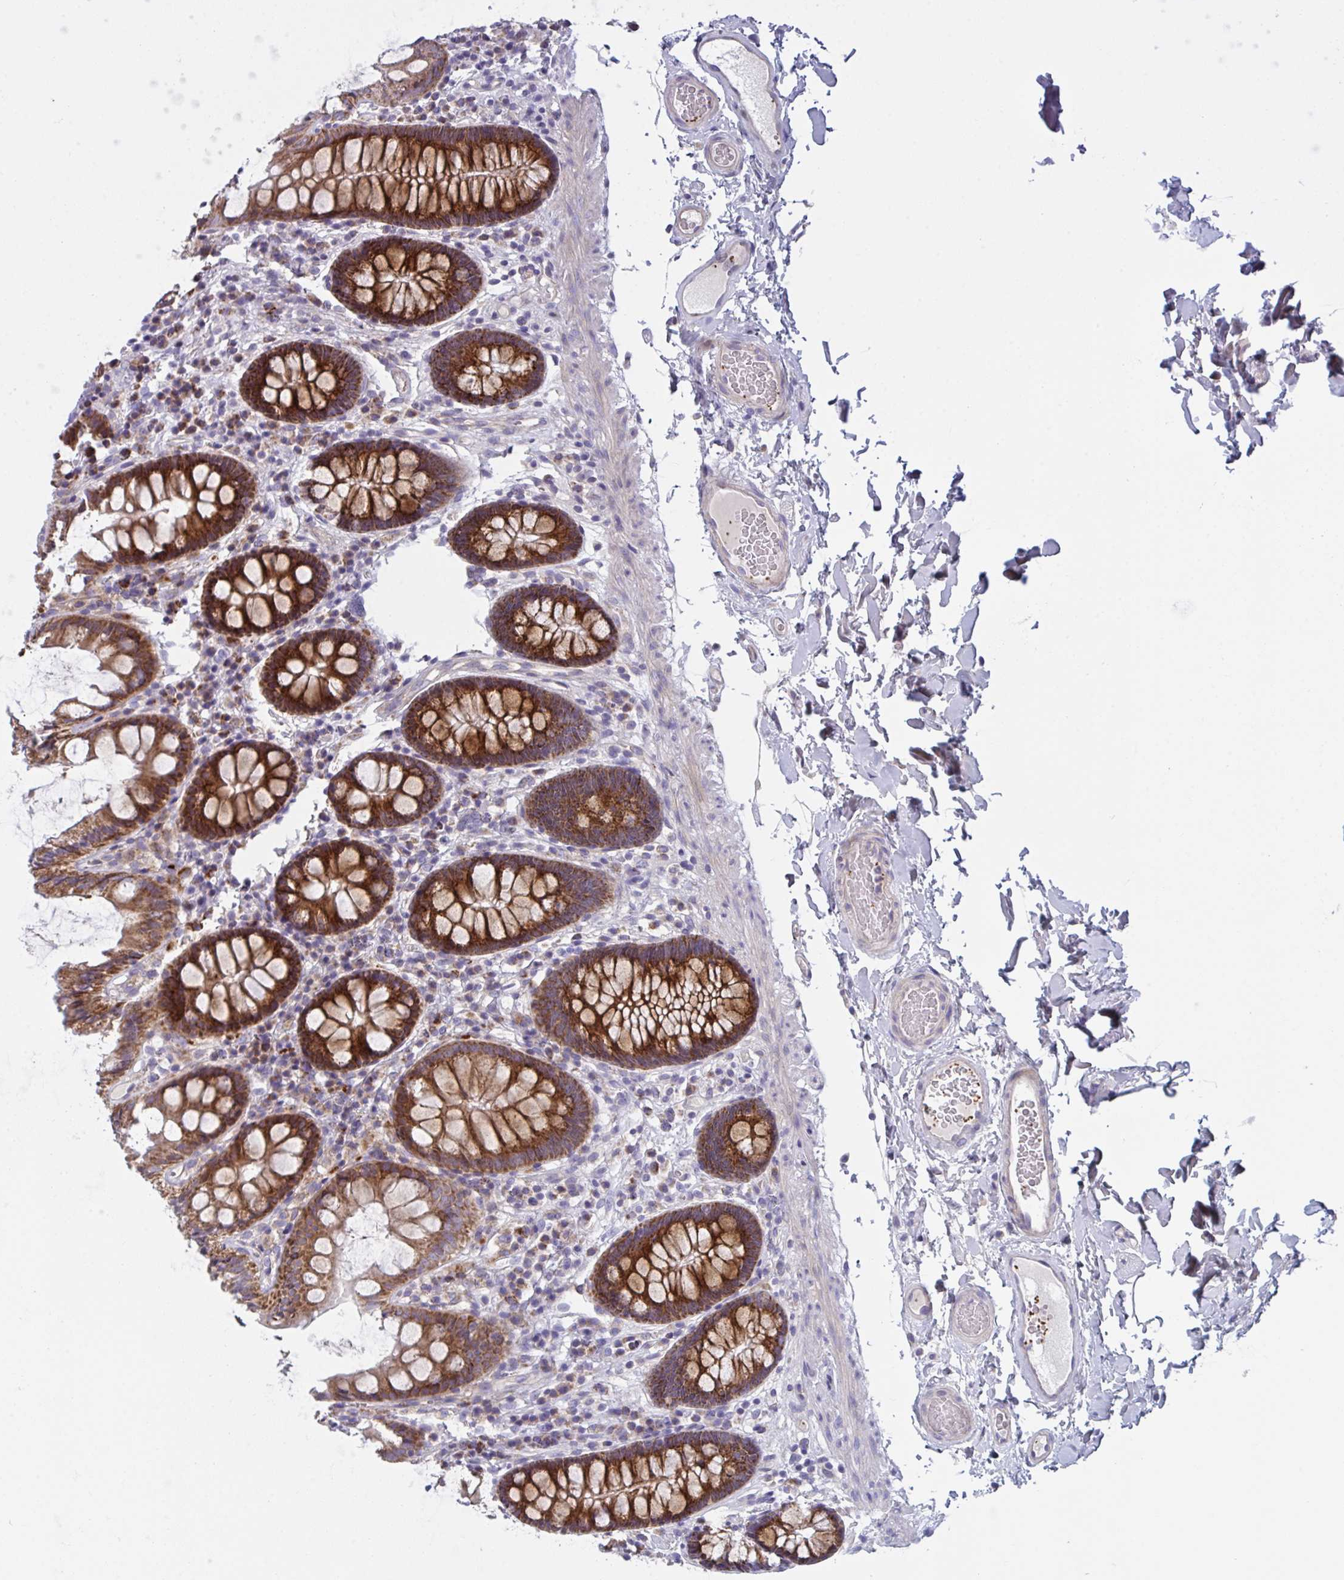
{"staining": {"intensity": "negative", "quantity": "none", "location": "none"}, "tissue": "colon", "cell_type": "Endothelial cells", "image_type": "normal", "snomed": [{"axis": "morphology", "description": "Normal tissue, NOS"}, {"axis": "topography", "description": "Colon"}], "caption": "Immunohistochemistry (IHC) of normal human colon shows no positivity in endothelial cells.", "gene": "MRPS2", "patient": {"sex": "male", "age": 84}}